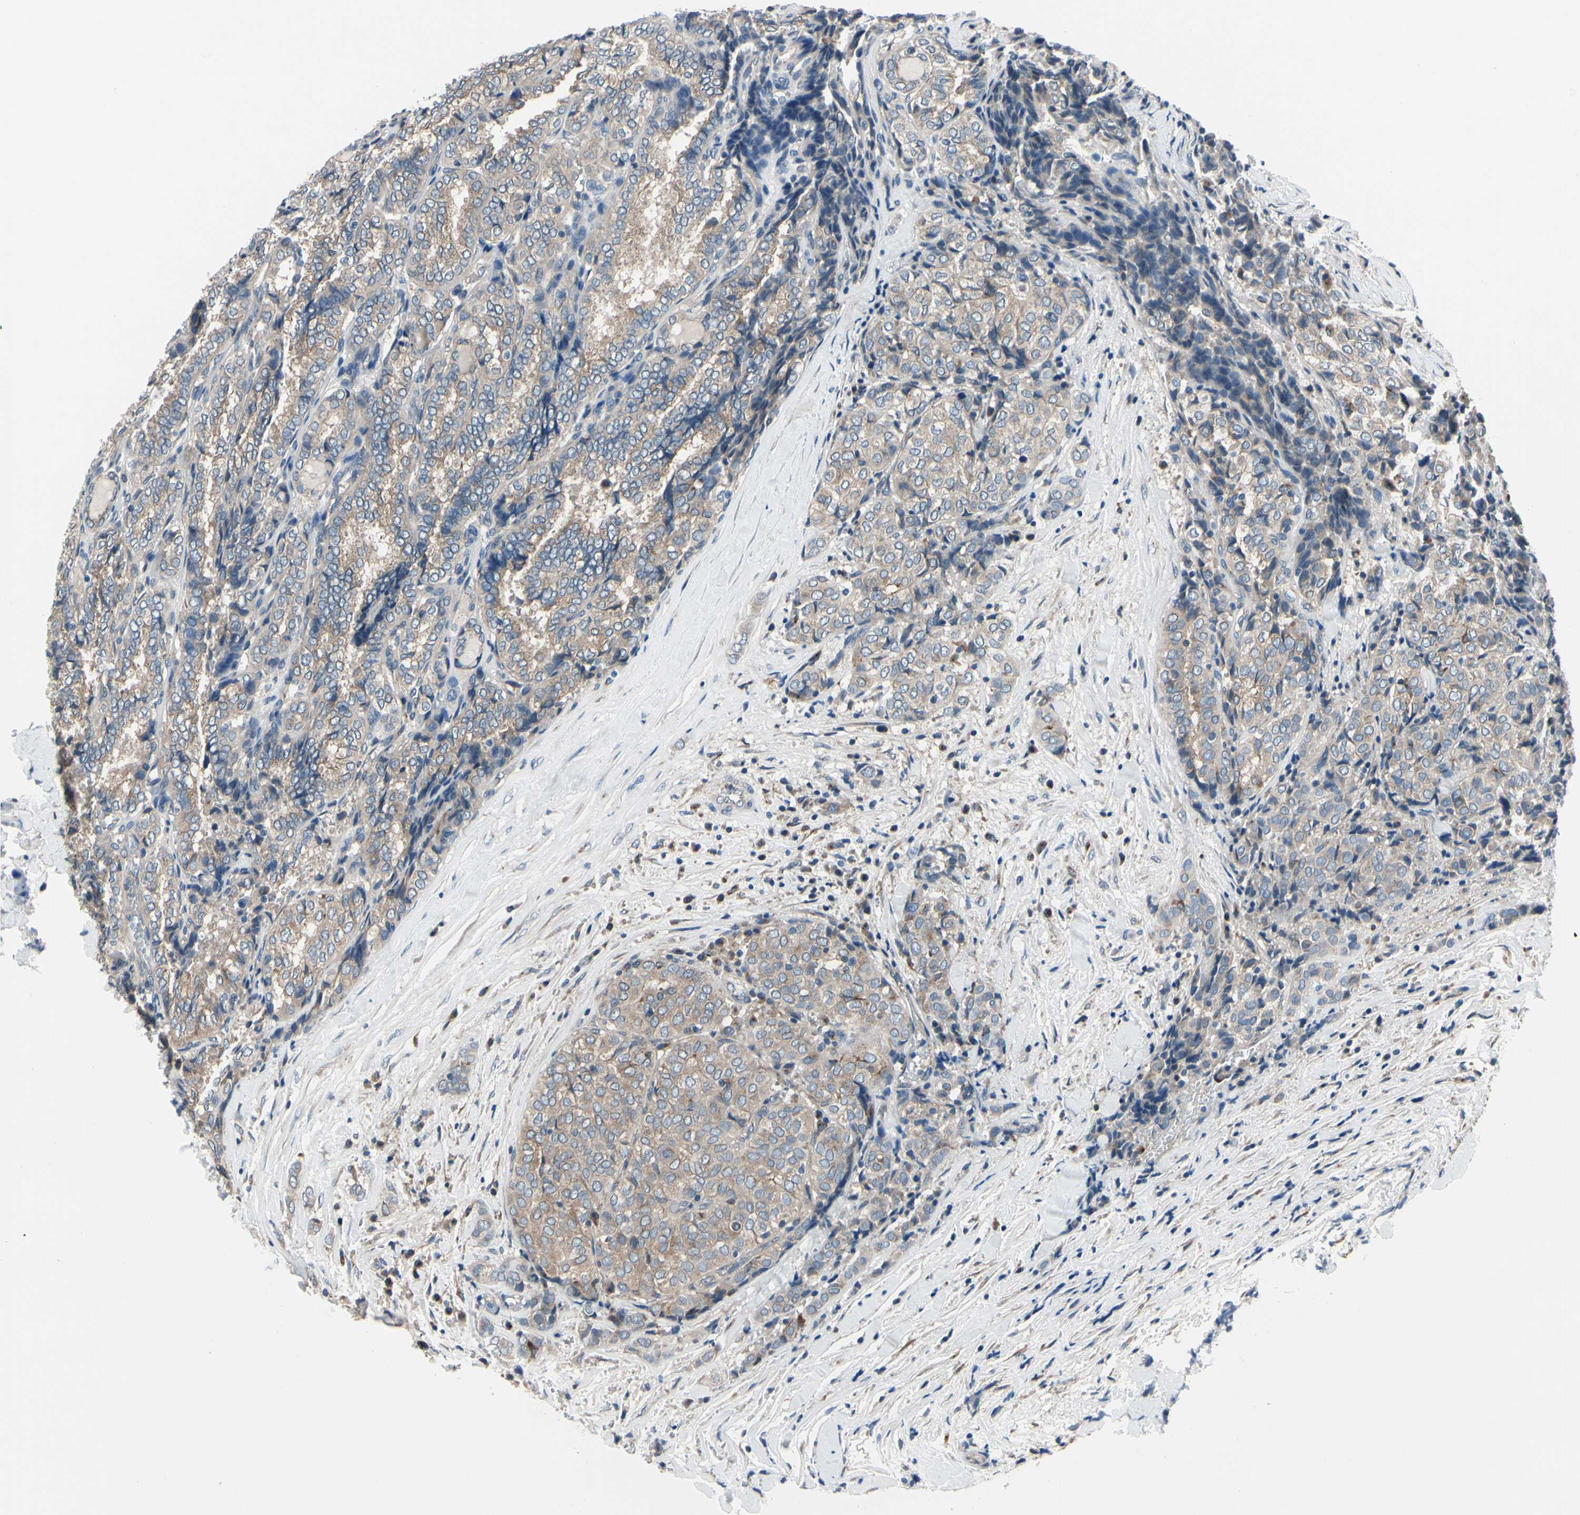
{"staining": {"intensity": "weak", "quantity": ">75%", "location": "cytoplasmic/membranous"}, "tissue": "thyroid cancer", "cell_type": "Tumor cells", "image_type": "cancer", "snomed": [{"axis": "morphology", "description": "Normal tissue, NOS"}, {"axis": "morphology", "description": "Papillary adenocarcinoma, NOS"}, {"axis": "topography", "description": "Thyroid gland"}], "caption": "Papillary adenocarcinoma (thyroid) was stained to show a protein in brown. There is low levels of weak cytoplasmic/membranous expression in approximately >75% of tumor cells.", "gene": "PRKAR2B", "patient": {"sex": "female", "age": 30}}